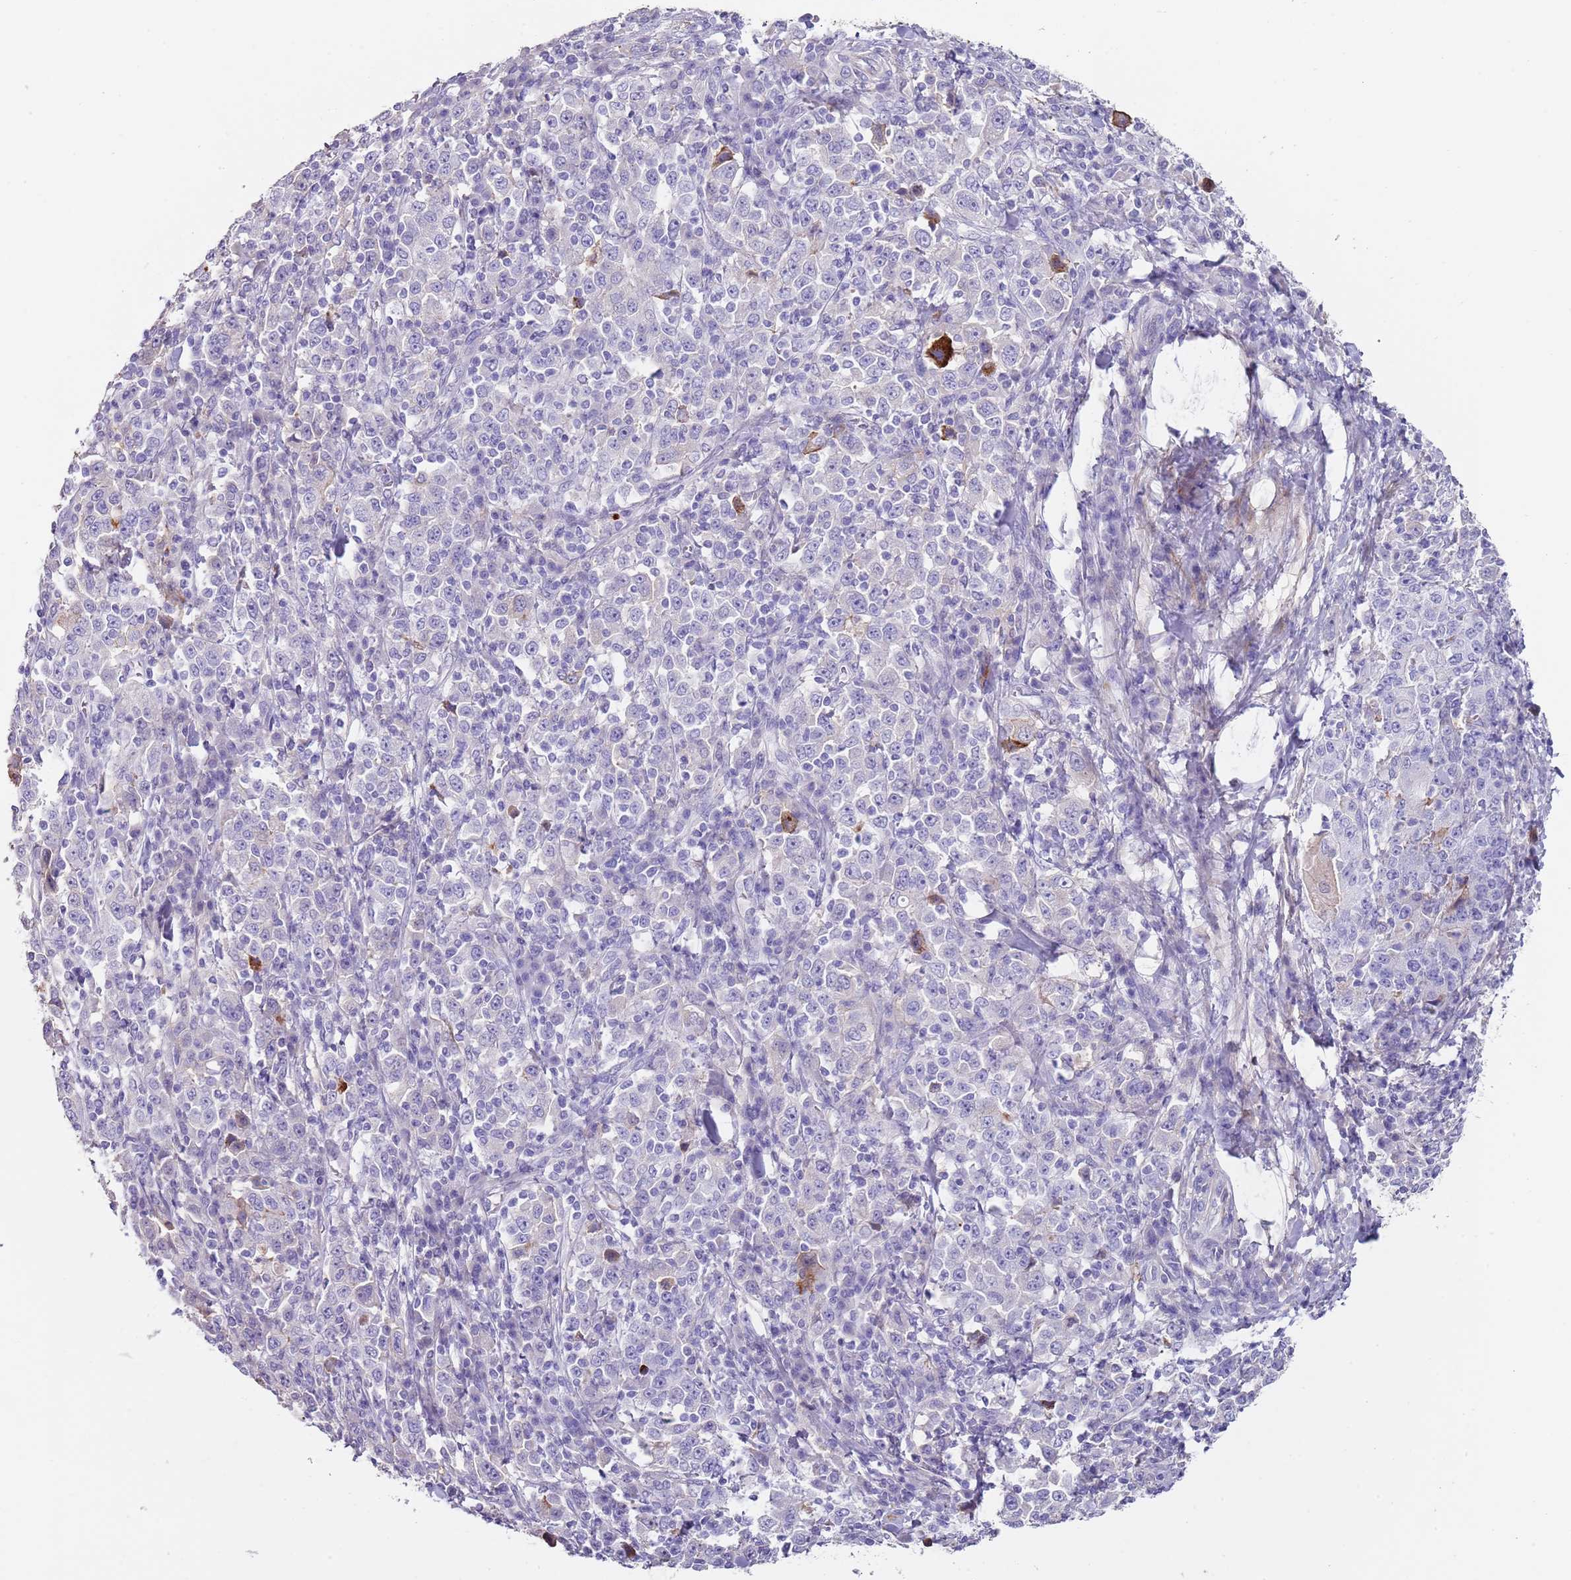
{"staining": {"intensity": "negative", "quantity": "none", "location": "none"}, "tissue": "stomach cancer", "cell_type": "Tumor cells", "image_type": "cancer", "snomed": [{"axis": "morphology", "description": "Normal tissue, NOS"}, {"axis": "morphology", "description": "Adenocarcinoma, NOS"}, {"axis": "topography", "description": "Stomach, upper"}, {"axis": "topography", "description": "Stomach"}], "caption": "Immunohistochemical staining of human stomach adenocarcinoma displays no significant staining in tumor cells.", "gene": "NBPF3", "patient": {"sex": "male", "age": 59}}